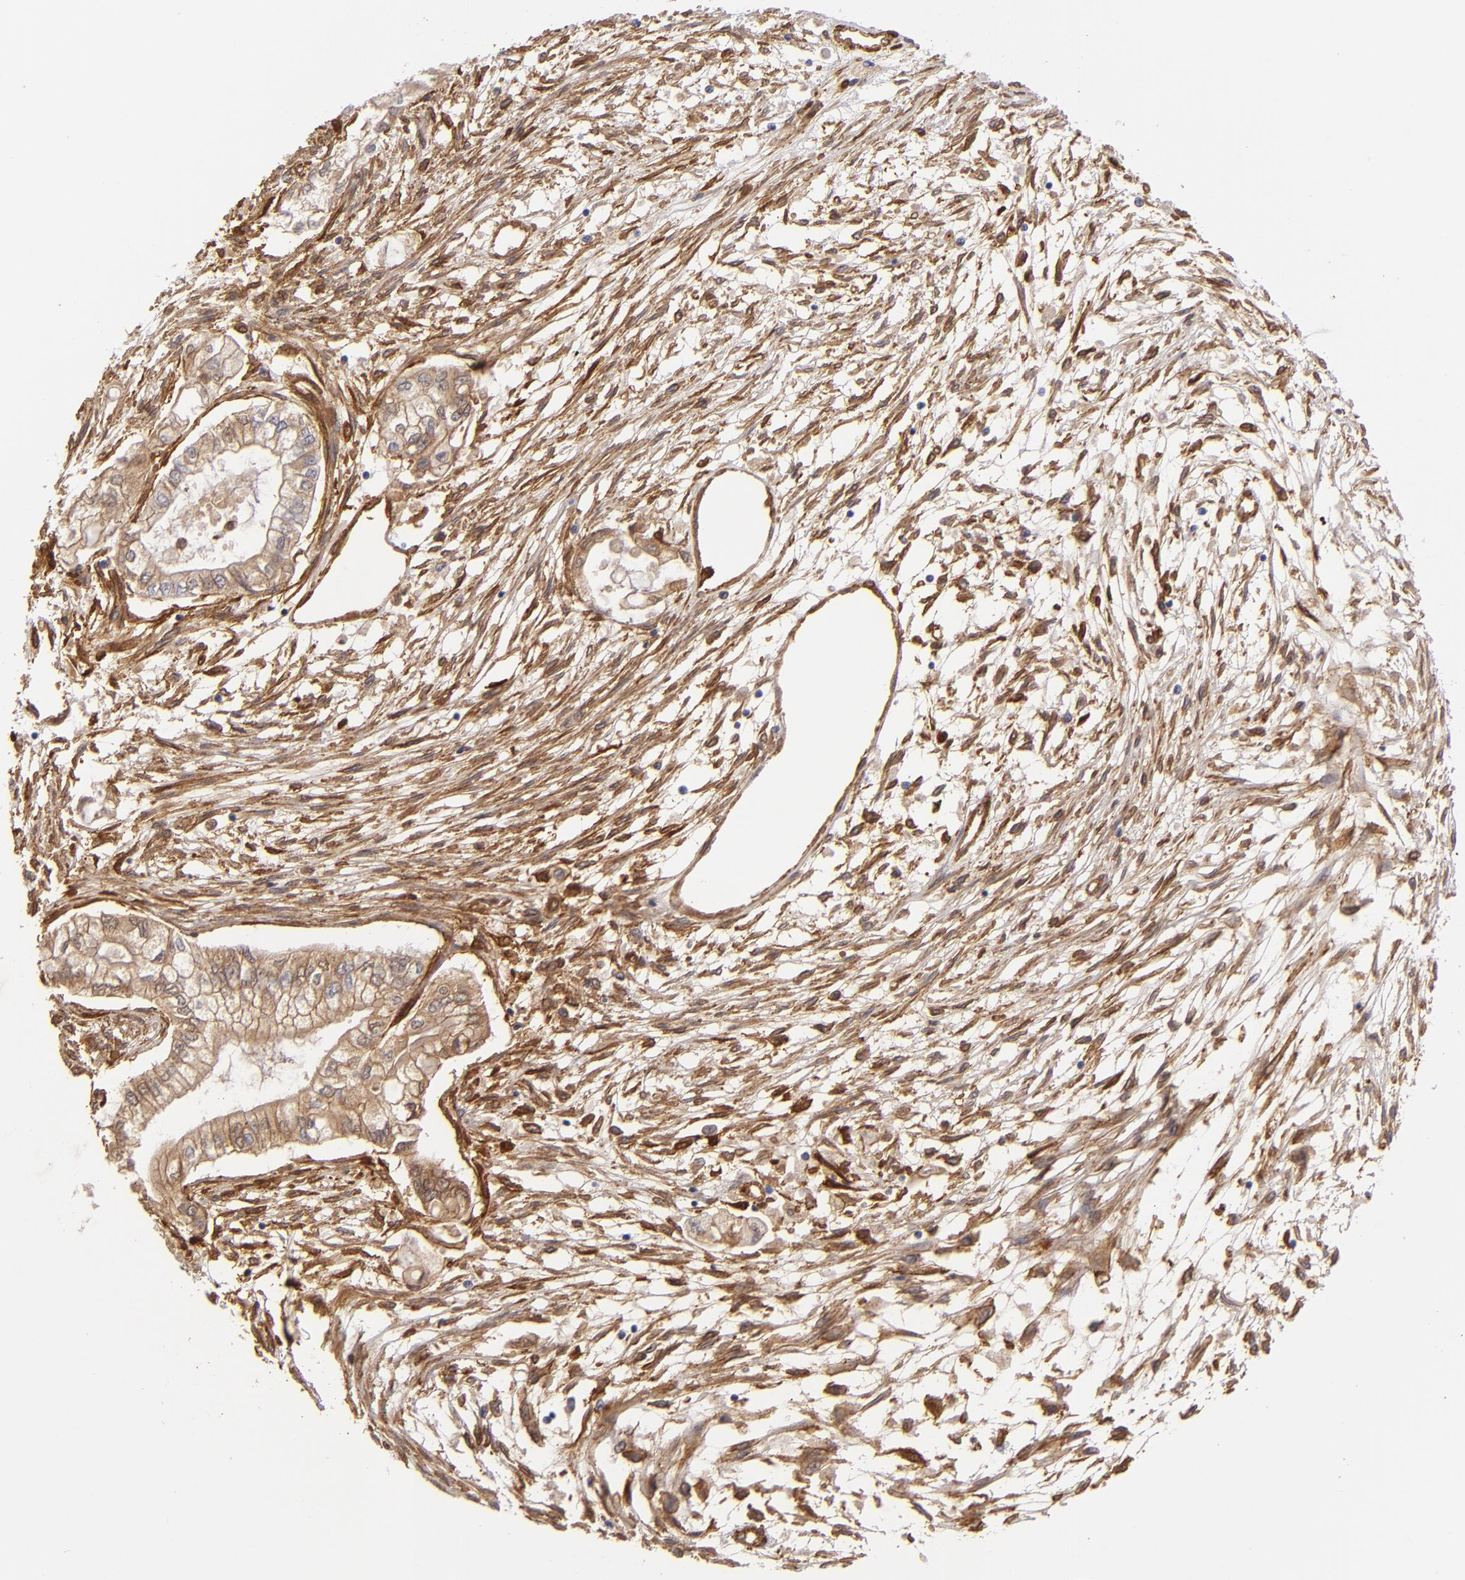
{"staining": {"intensity": "moderate", "quantity": ">75%", "location": "cytoplasmic/membranous"}, "tissue": "pancreatic cancer", "cell_type": "Tumor cells", "image_type": "cancer", "snomed": [{"axis": "morphology", "description": "Adenocarcinoma, NOS"}, {"axis": "topography", "description": "Pancreas"}], "caption": "A photomicrograph showing moderate cytoplasmic/membranous staining in about >75% of tumor cells in pancreatic adenocarcinoma, as visualized by brown immunohistochemical staining.", "gene": "VCL", "patient": {"sex": "male", "age": 79}}